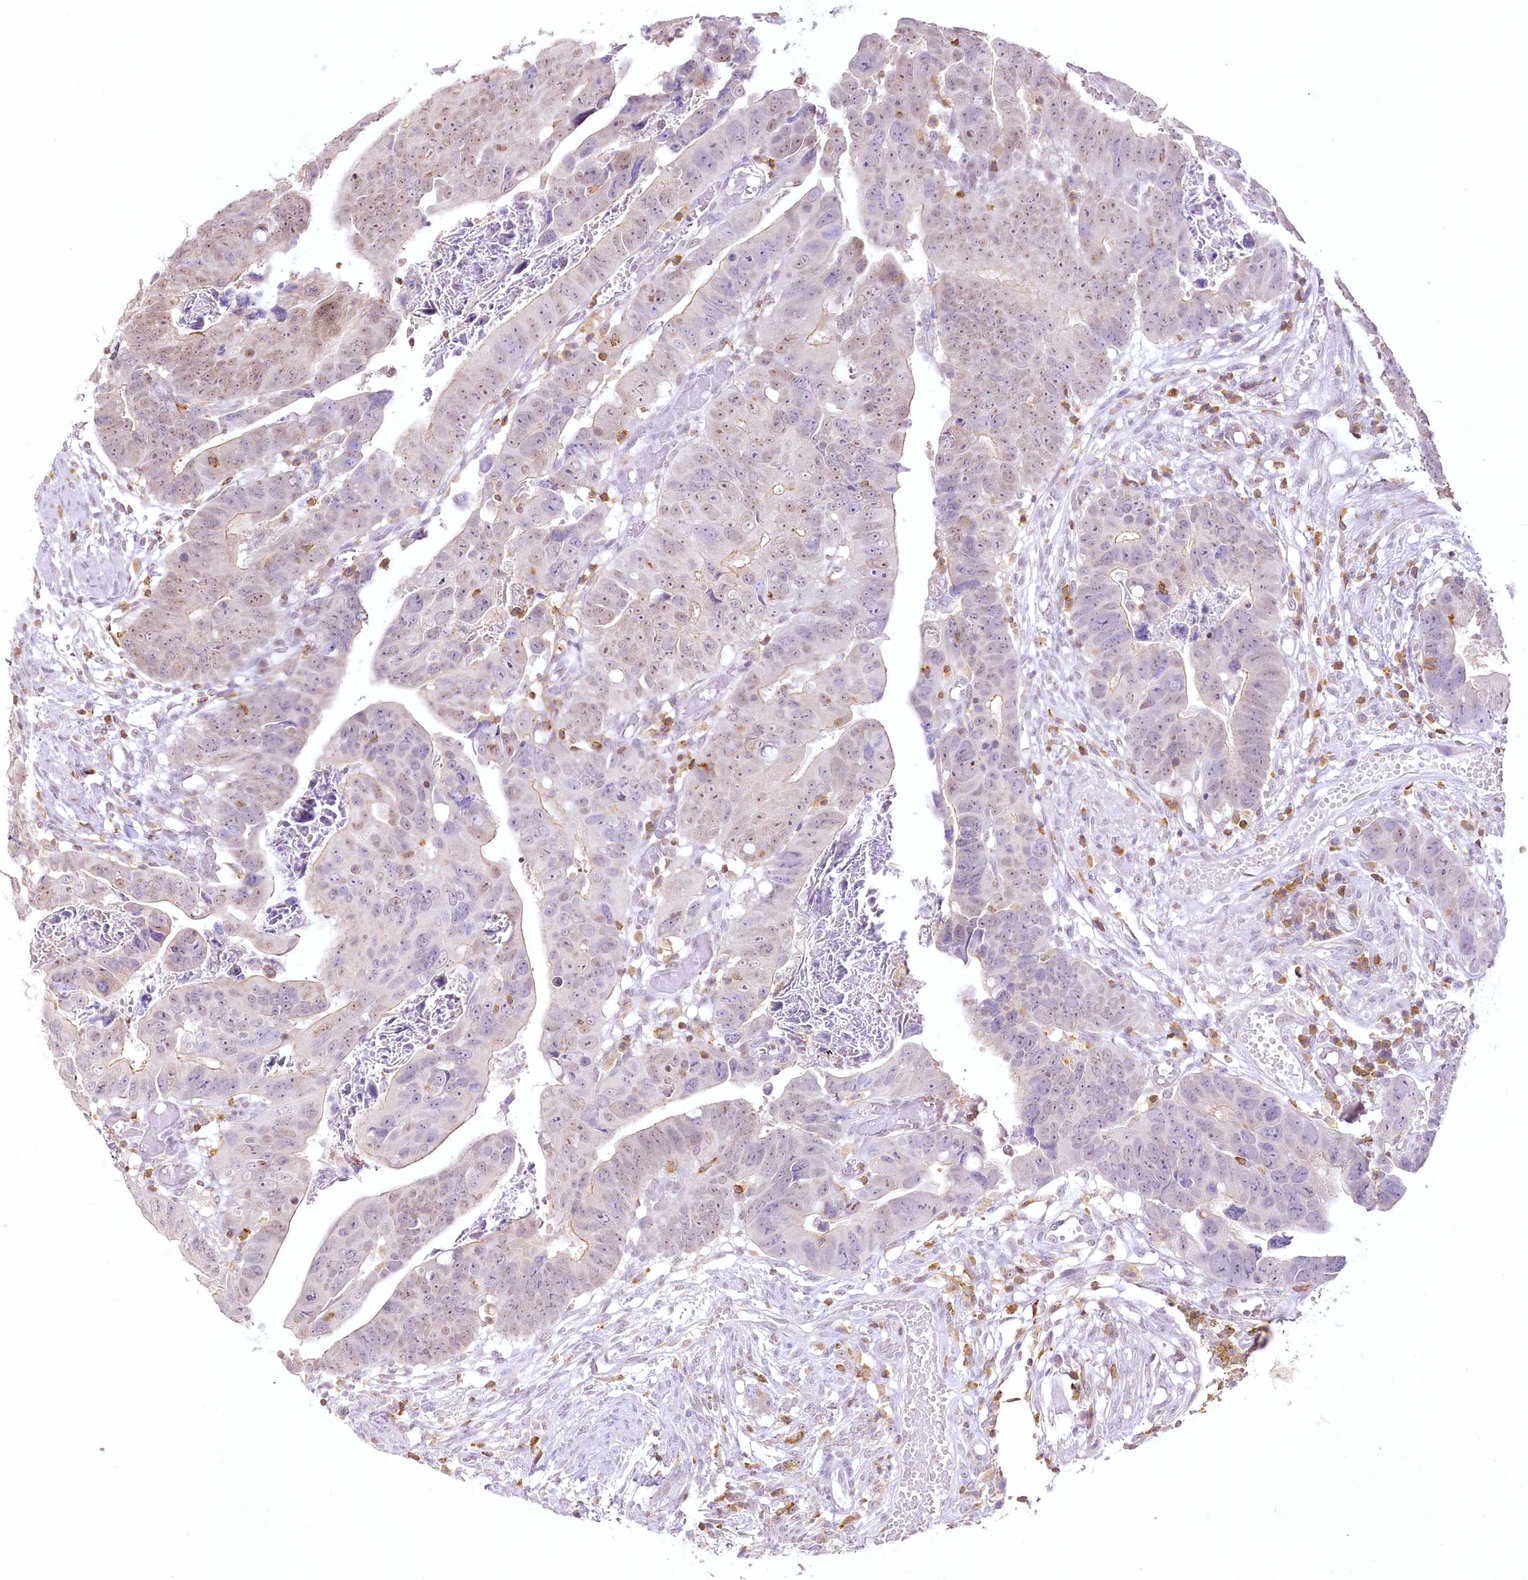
{"staining": {"intensity": "weak", "quantity": "25%-75%", "location": "nuclear"}, "tissue": "colorectal cancer", "cell_type": "Tumor cells", "image_type": "cancer", "snomed": [{"axis": "morphology", "description": "Adenocarcinoma, NOS"}, {"axis": "topography", "description": "Rectum"}], "caption": "Protein staining by immunohistochemistry displays weak nuclear staining in about 25%-75% of tumor cells in adenocarcinoma (colorectal). (Brightfield microscopy of DAB IHC at high magnification).", "gene": "DOCK2", "patient": {"sex": "female", "age": 65}}